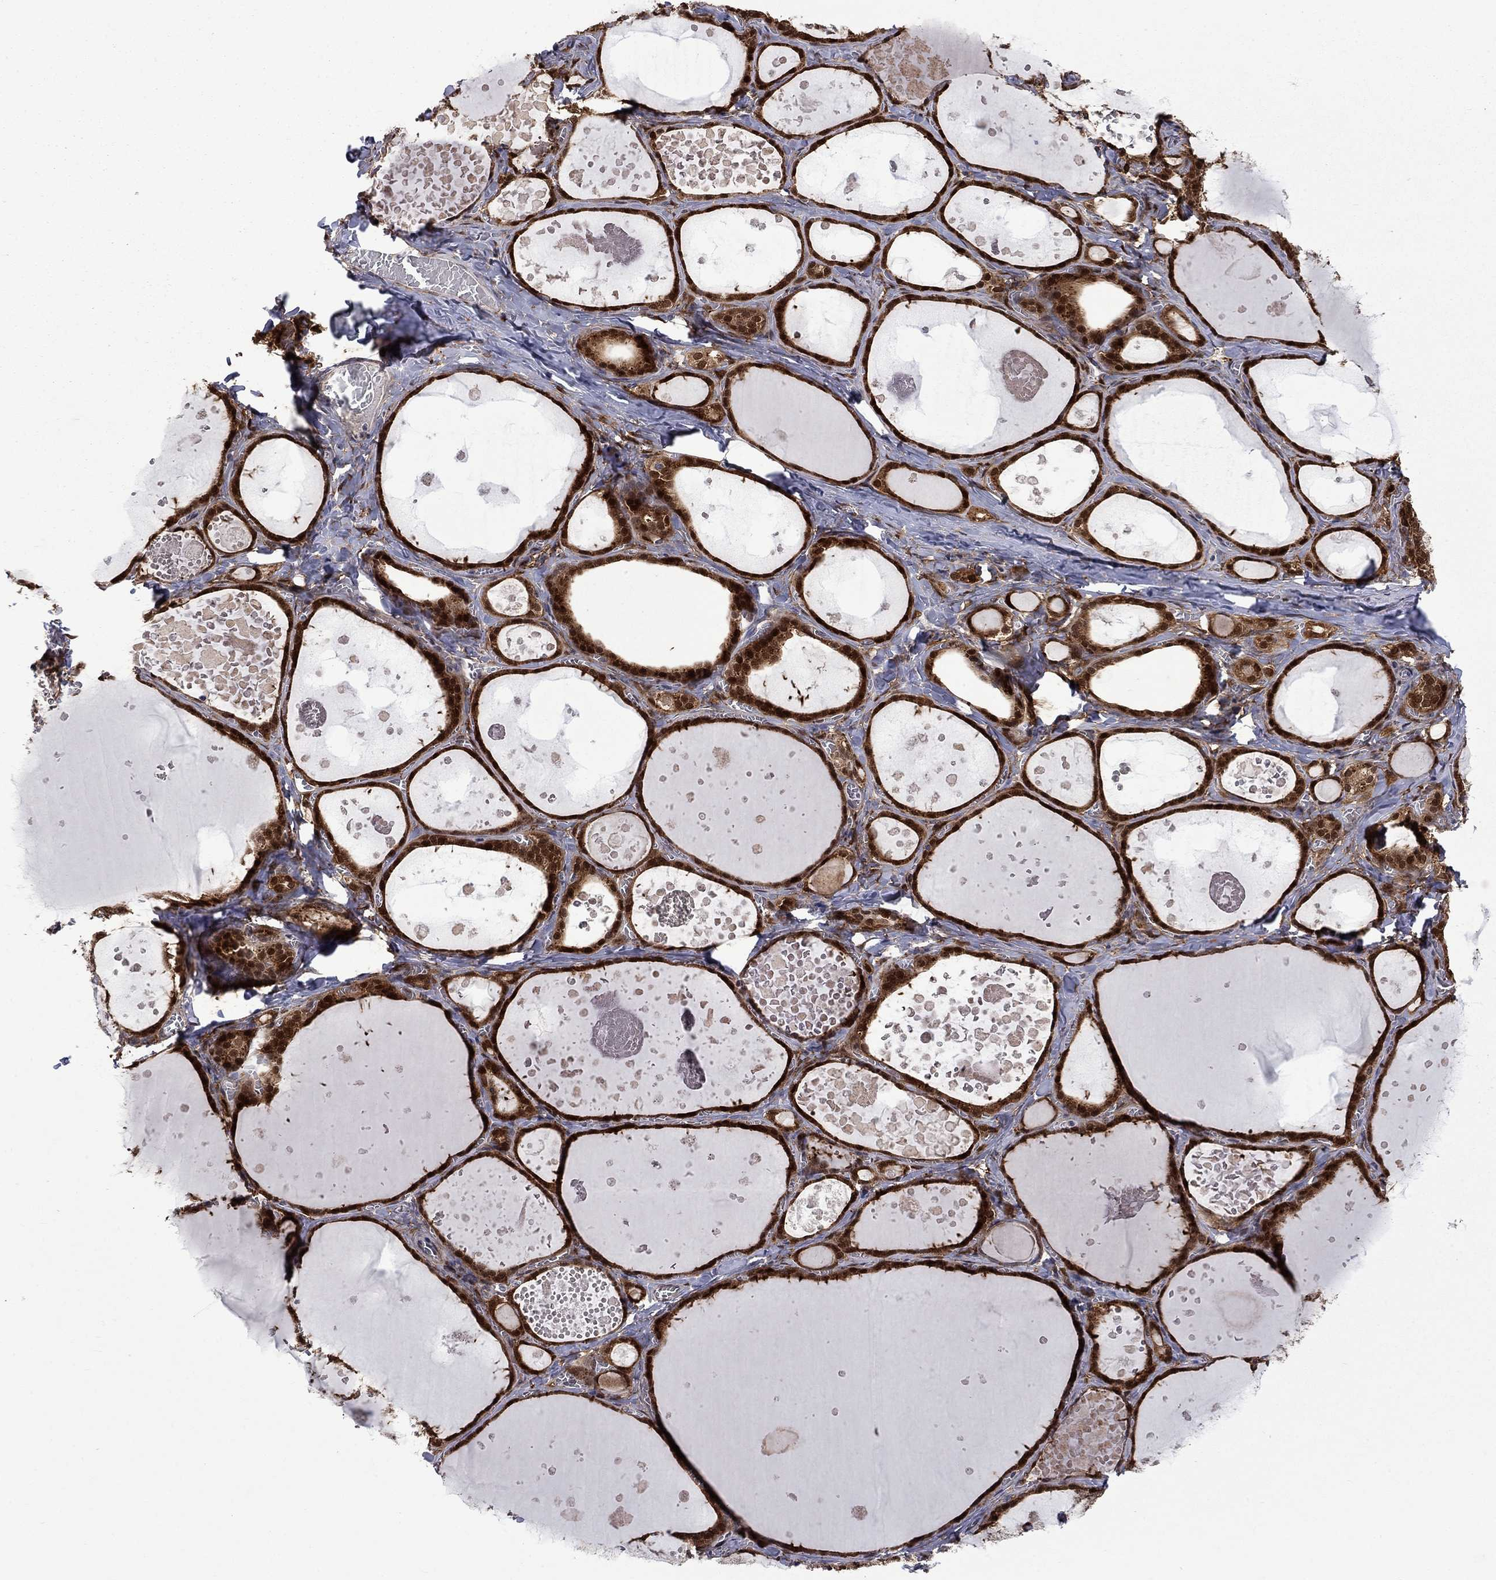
{"staining": {"intensity": "strong", "quantity": ">75%", "location": "cytoplasmic/membranous,nuclear"}, "tissue": "thyroid gland", "cell_type": "Glandular cells", "image_type": "normal", "snomed": [{"axis": "morphology", "description": "Normal tissue, NOS"}, {"axis": "topography", "description": "Thyroid gland"}], "caption": "Immunohistochemical staining of benign human thyroid gland exhibits high levels of strong cytoplasmic/membranous,nuclear expression in about >75% of glandular cells. The staining was performed using DAB, with brown indicating positive protein expression. Nuclei are stained blue with hematoxylin.", "gene": "CBR1", "patient": {"sex": "female", "age": 56}}